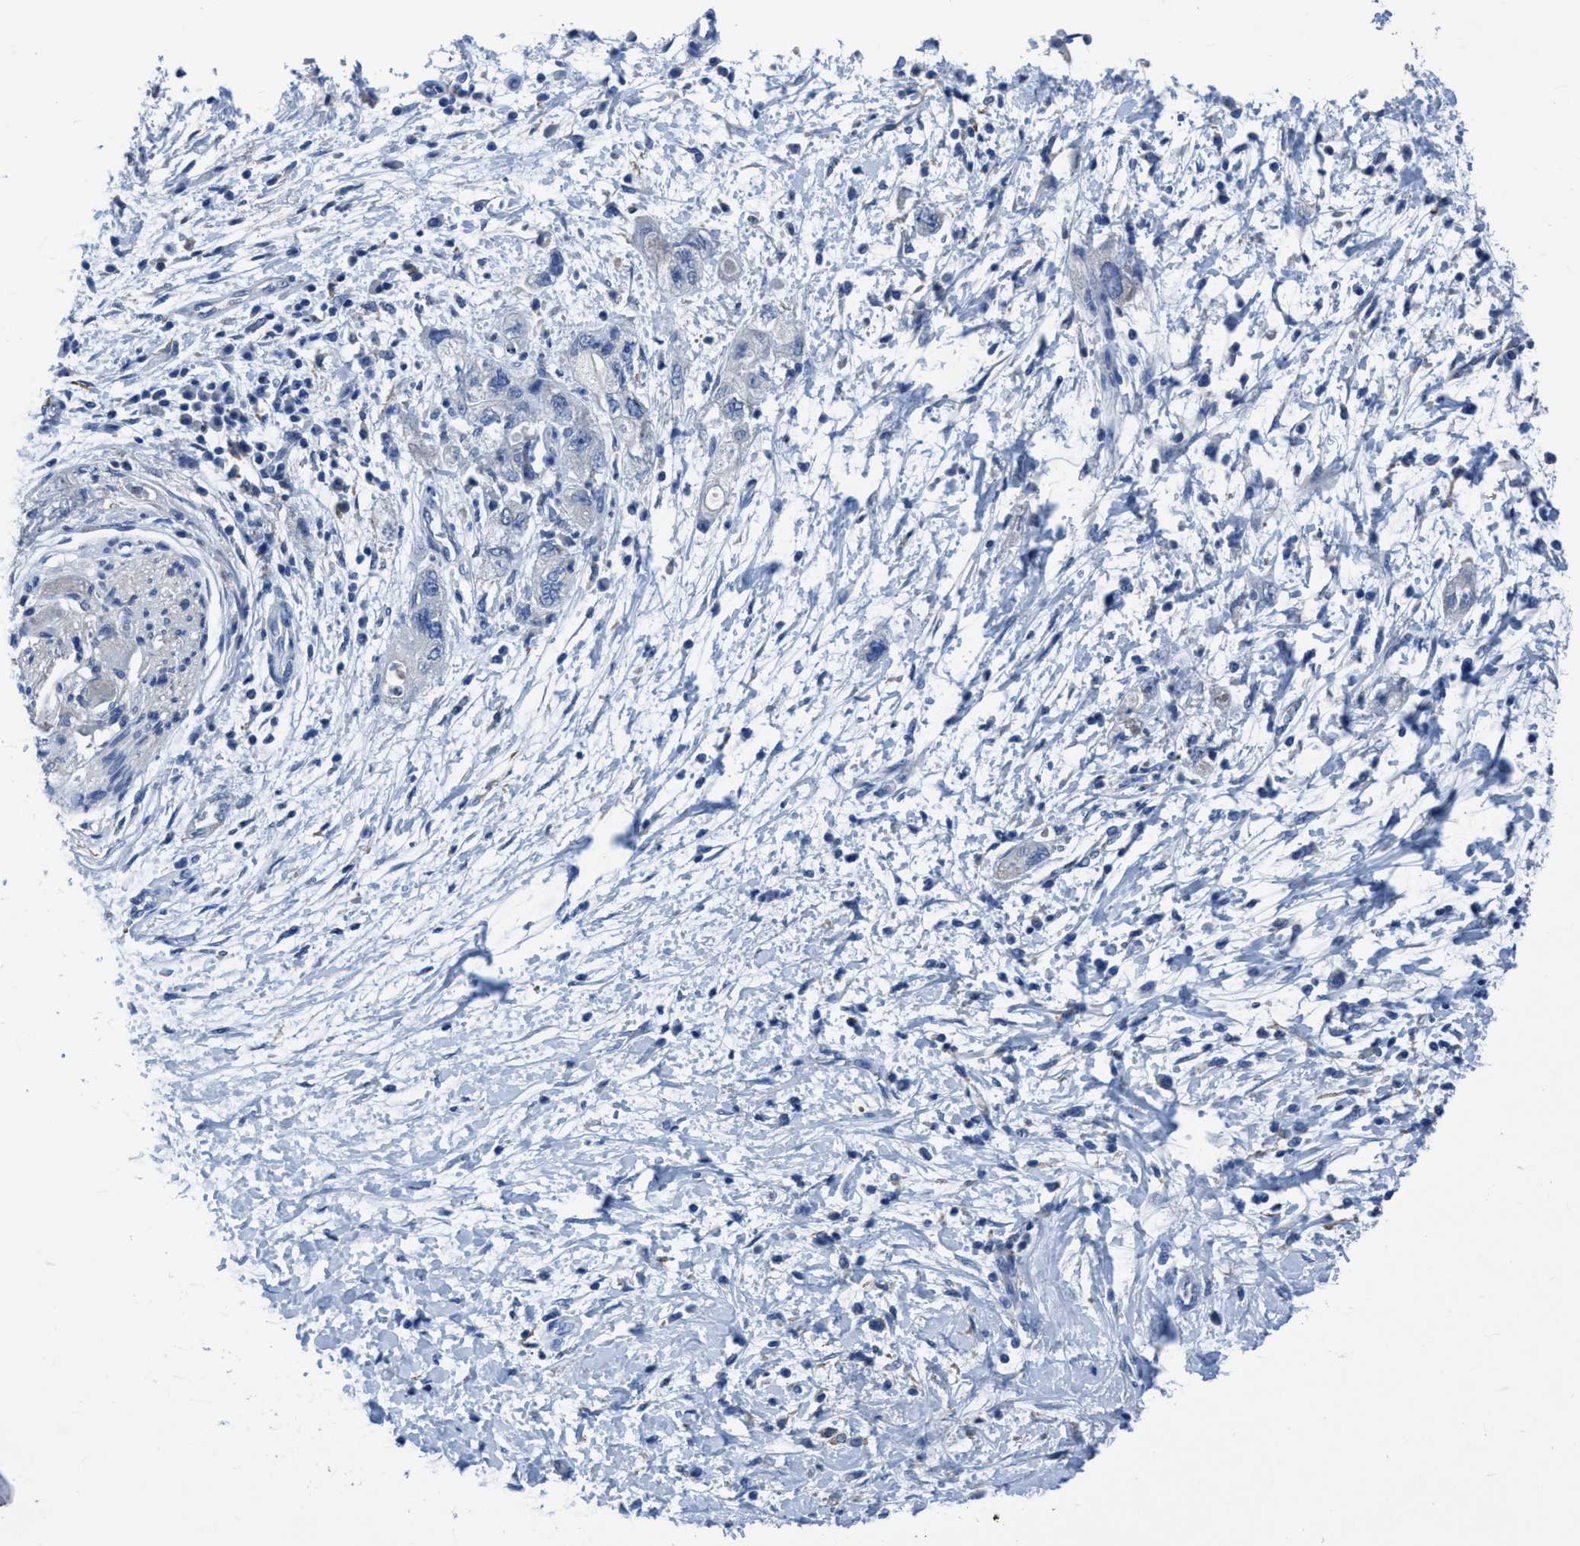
{"staining": {"intensity": "negative", "quantity": "none", "location": "none"}, "tissue": "pancreatic cancer", "cell_type": "Tumor cells", "image_type": "cancer", "snomed": [{"axis": "morphology", "description": "Adenocarcinoma, NOS"}, {"axis": "topography", "description": "Pancreas"}], "caption": "This histopathology image is of pancreatic adenocarcinoma stained with IHC to label a protein in brown with the nuclei are counter-stained blue. There is no staining in tumor cells.", "gene": "DNAI1", "patient": {"sex": "female", "age": 73}}